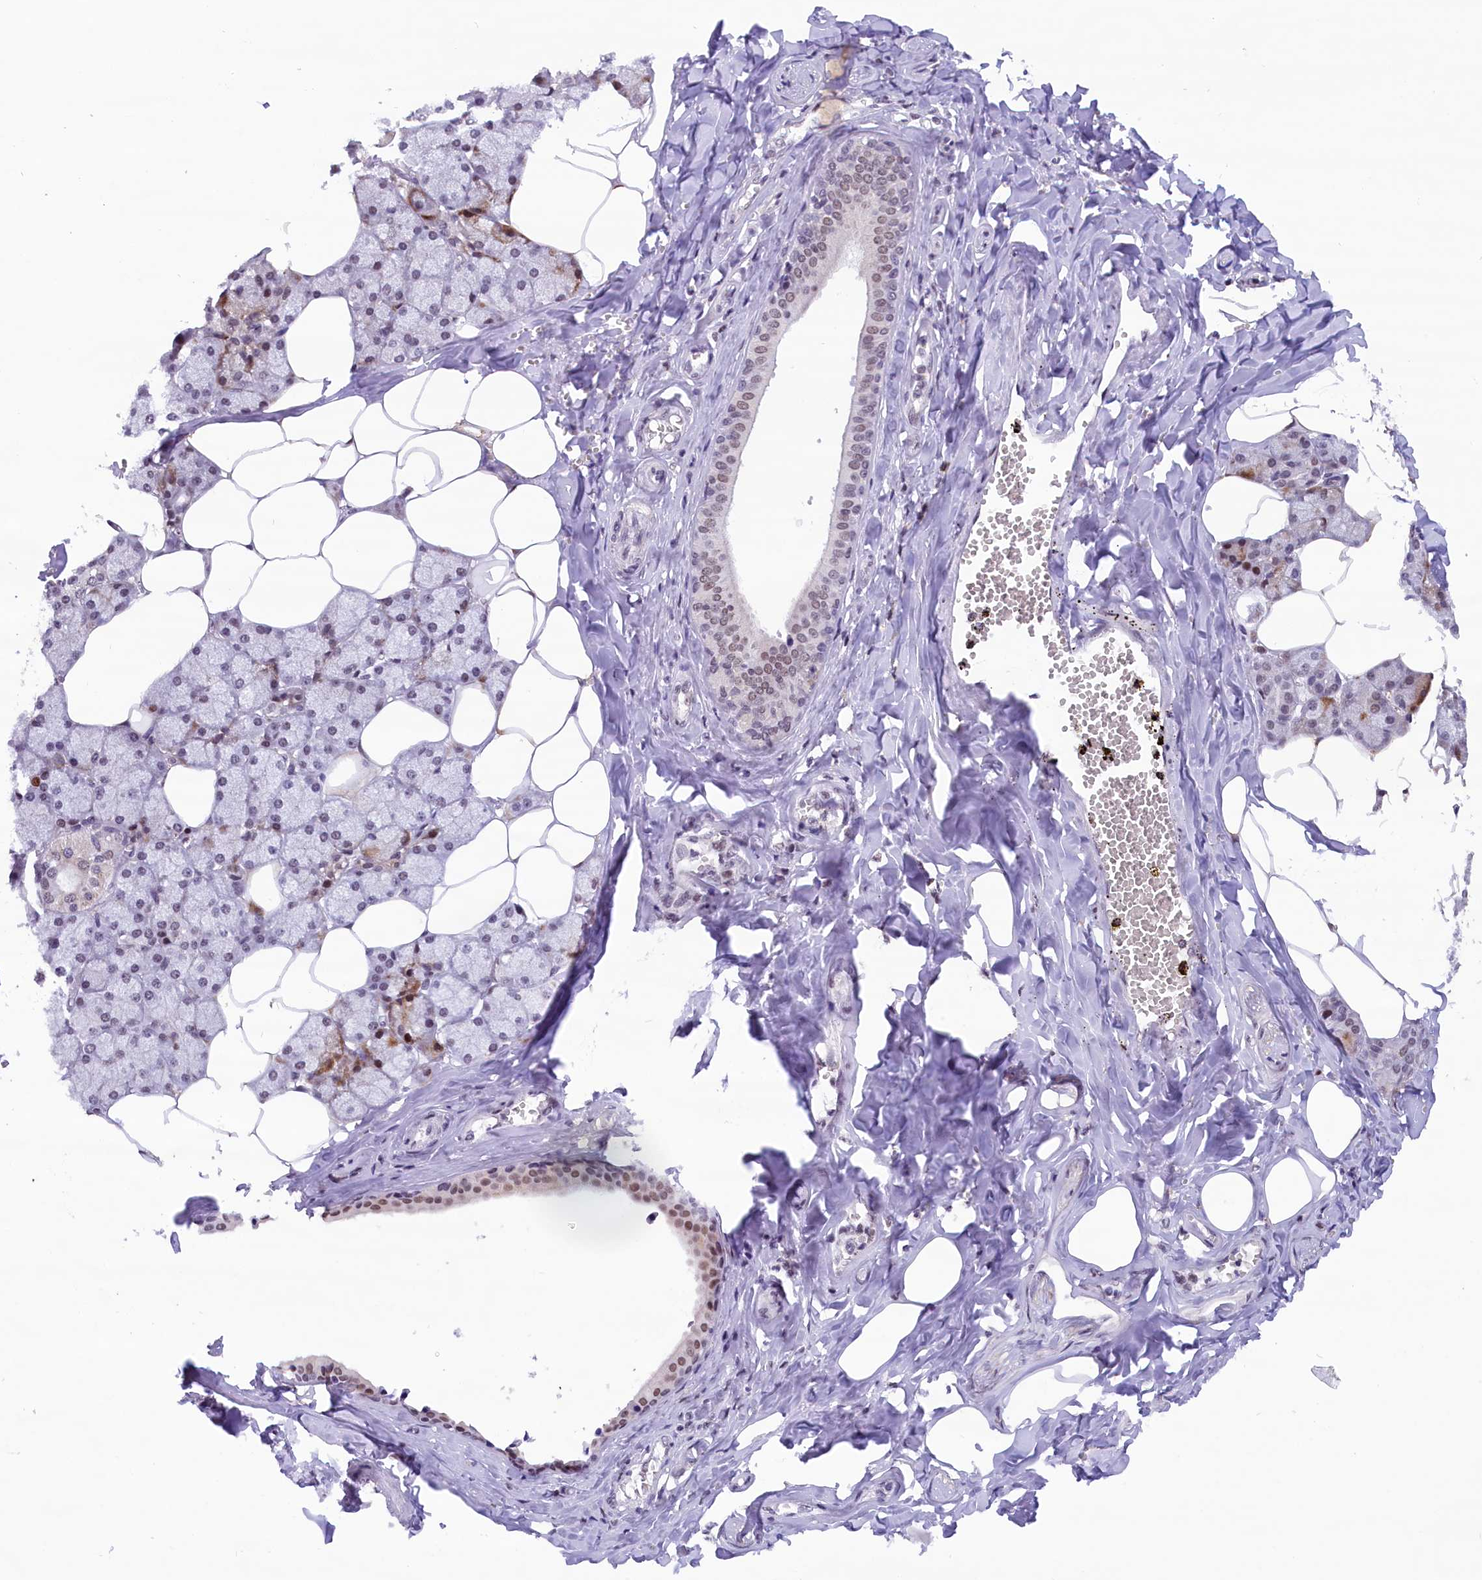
{"staining": {"intensity": "moderate", "quantity": "25%-75%", "location": "nuclear"}, "tissue": "salivary gland", "cell_type": "Glandular cells", "image_type": "normal", "snomed": [{"axis": "morphology", "description": "Normal tissue, NOS"}, {"axis": "topography", "description": "Salivary gland"}], "caption": "Immunohistochemical staining of normal salivary gland demonstrates medium levels of moderate nuclear expression in approximately 25%-75% of glandular cells.", "gene": "CDYL2", "patient": {"sex": "male", "age": 62}}